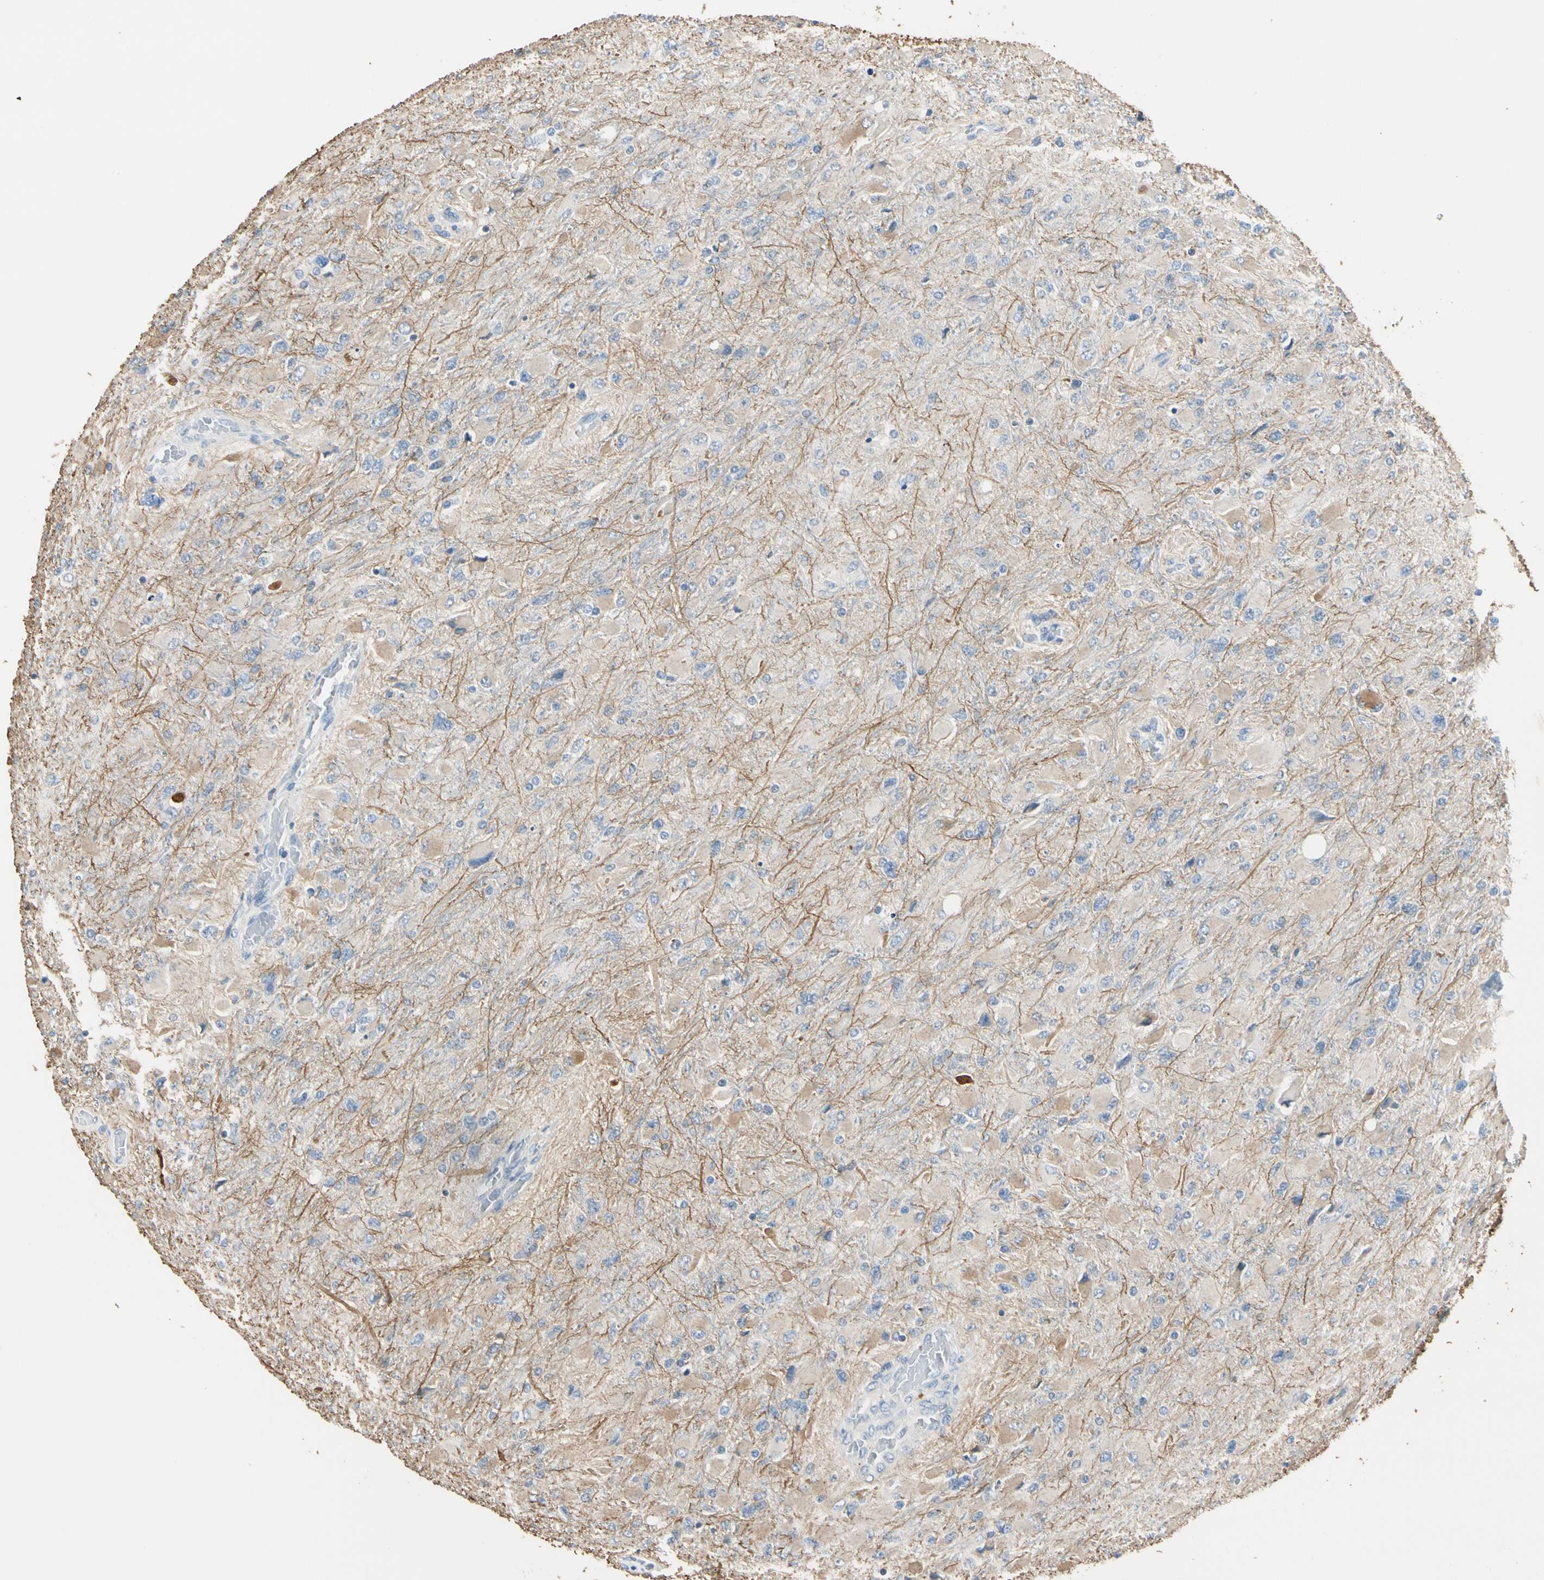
{"staining": {"intensity": "weak", "quantity": "25%-75%", "location": "cytoplasmic/membranous"}, "tissue": "glioma", "cell_type": "Tumor cells", "image_type": "cancer", "snomed": [{"axis": "morphology", "description": "Glioma, malignant, High grade"}, {"axis": "topography", "description": "Cerebral cortex"}], "caption": "Protein staining by immunohistochemistry displays weak cytoplasmic/membranous staining in about 25%-75% of tumor cells in glioma.", "gene": "GPR153", "patient": {"sex": "female", "age": 36}}